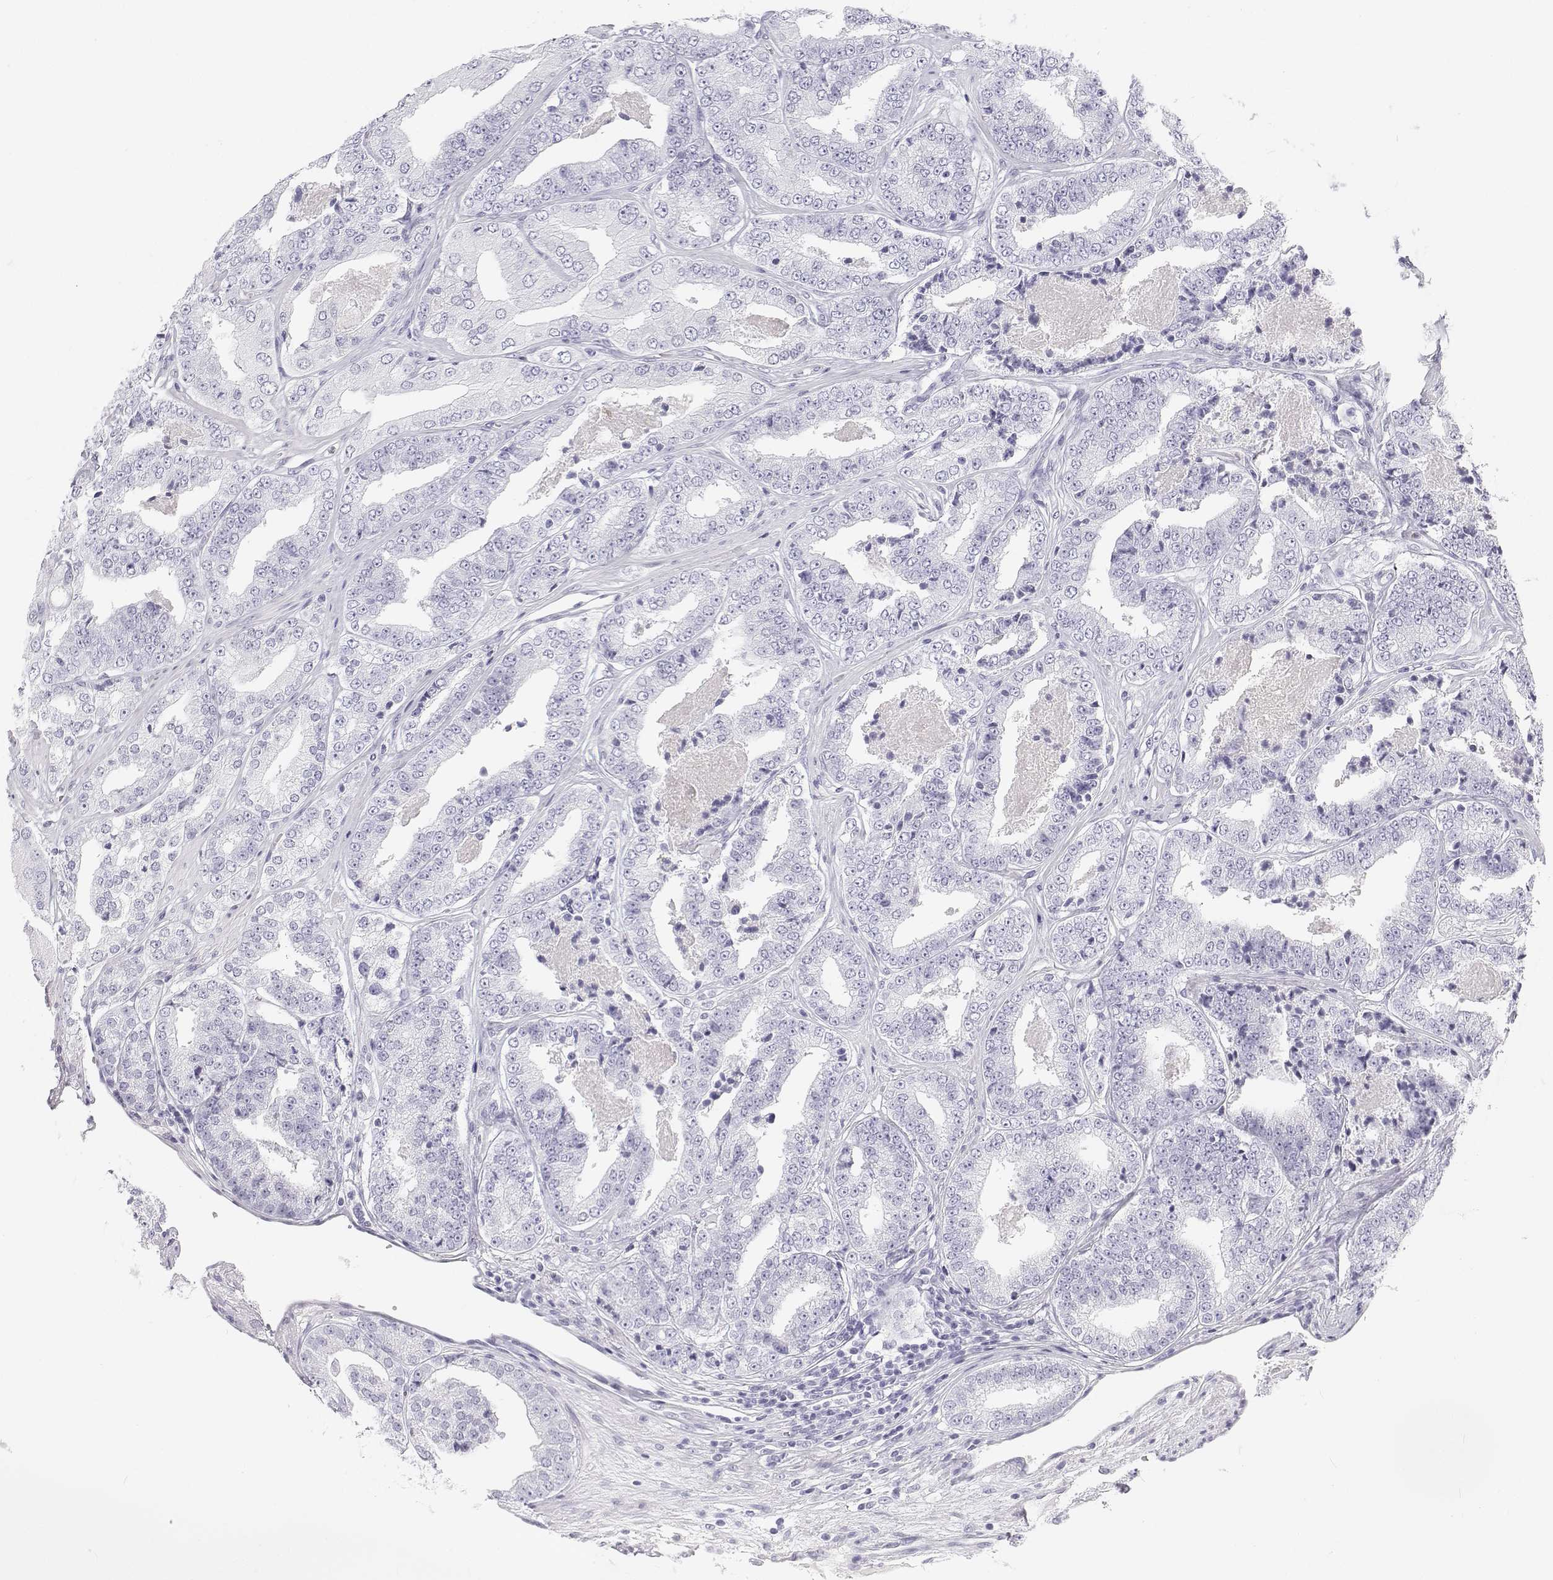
{"staining": {"intensity": "negative", "quantity": "none", "location": "none"}, "tissue": "prostate cancer", "cell_type": "Tumor cells", "image_type": "cancer", "snomed": [{"axis": "morphology", "description": "Adenocarcinoma, Low grade"}, {"axis": "topography", "description": "Prostate"}], "caption": "DAB immunohistochemical staining of human prostate cancer reveals no significant expression in tumor cells.", "gene": "SFTPB", "patient": {"sex": "male", "age": 60}}